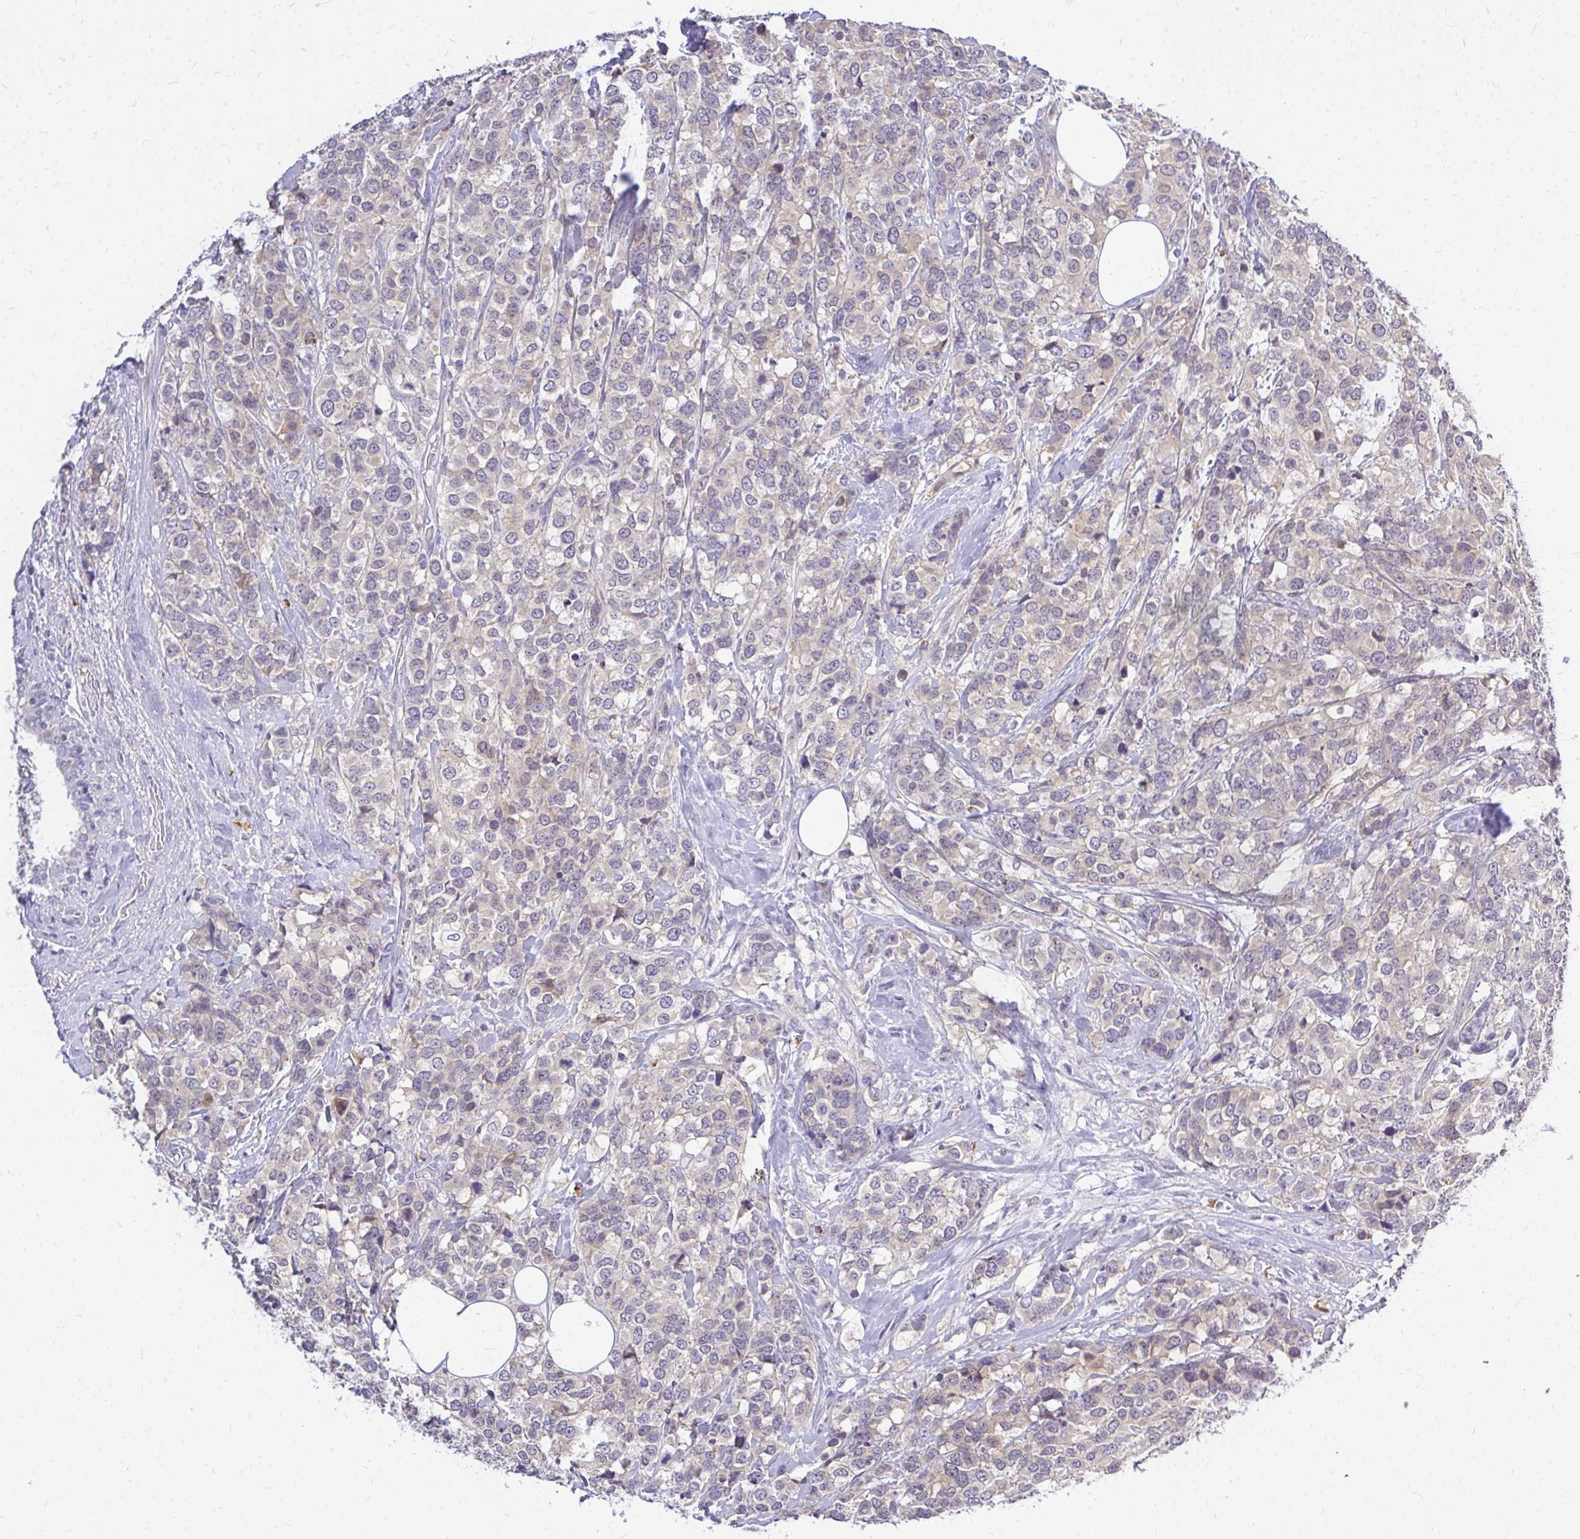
{"staining": {"intensity": "negative", "quantity": "none", "location": "none"}, "tissue": "breast cancer", "cell_type": "Tumor cells", "image_type": "cancer", "snomed": [{"axis": "morphology", "description": "Lobular carcinoma"}, {"axis": "topography", "description": "Breast"}], "caption": "Lobular carcinoma (breast) was stained to show a protein in brown. There is no significant expression in tumor cells.", "gene": "MAP1LC3A", "patient": {"sex": "female", "age": 59}}